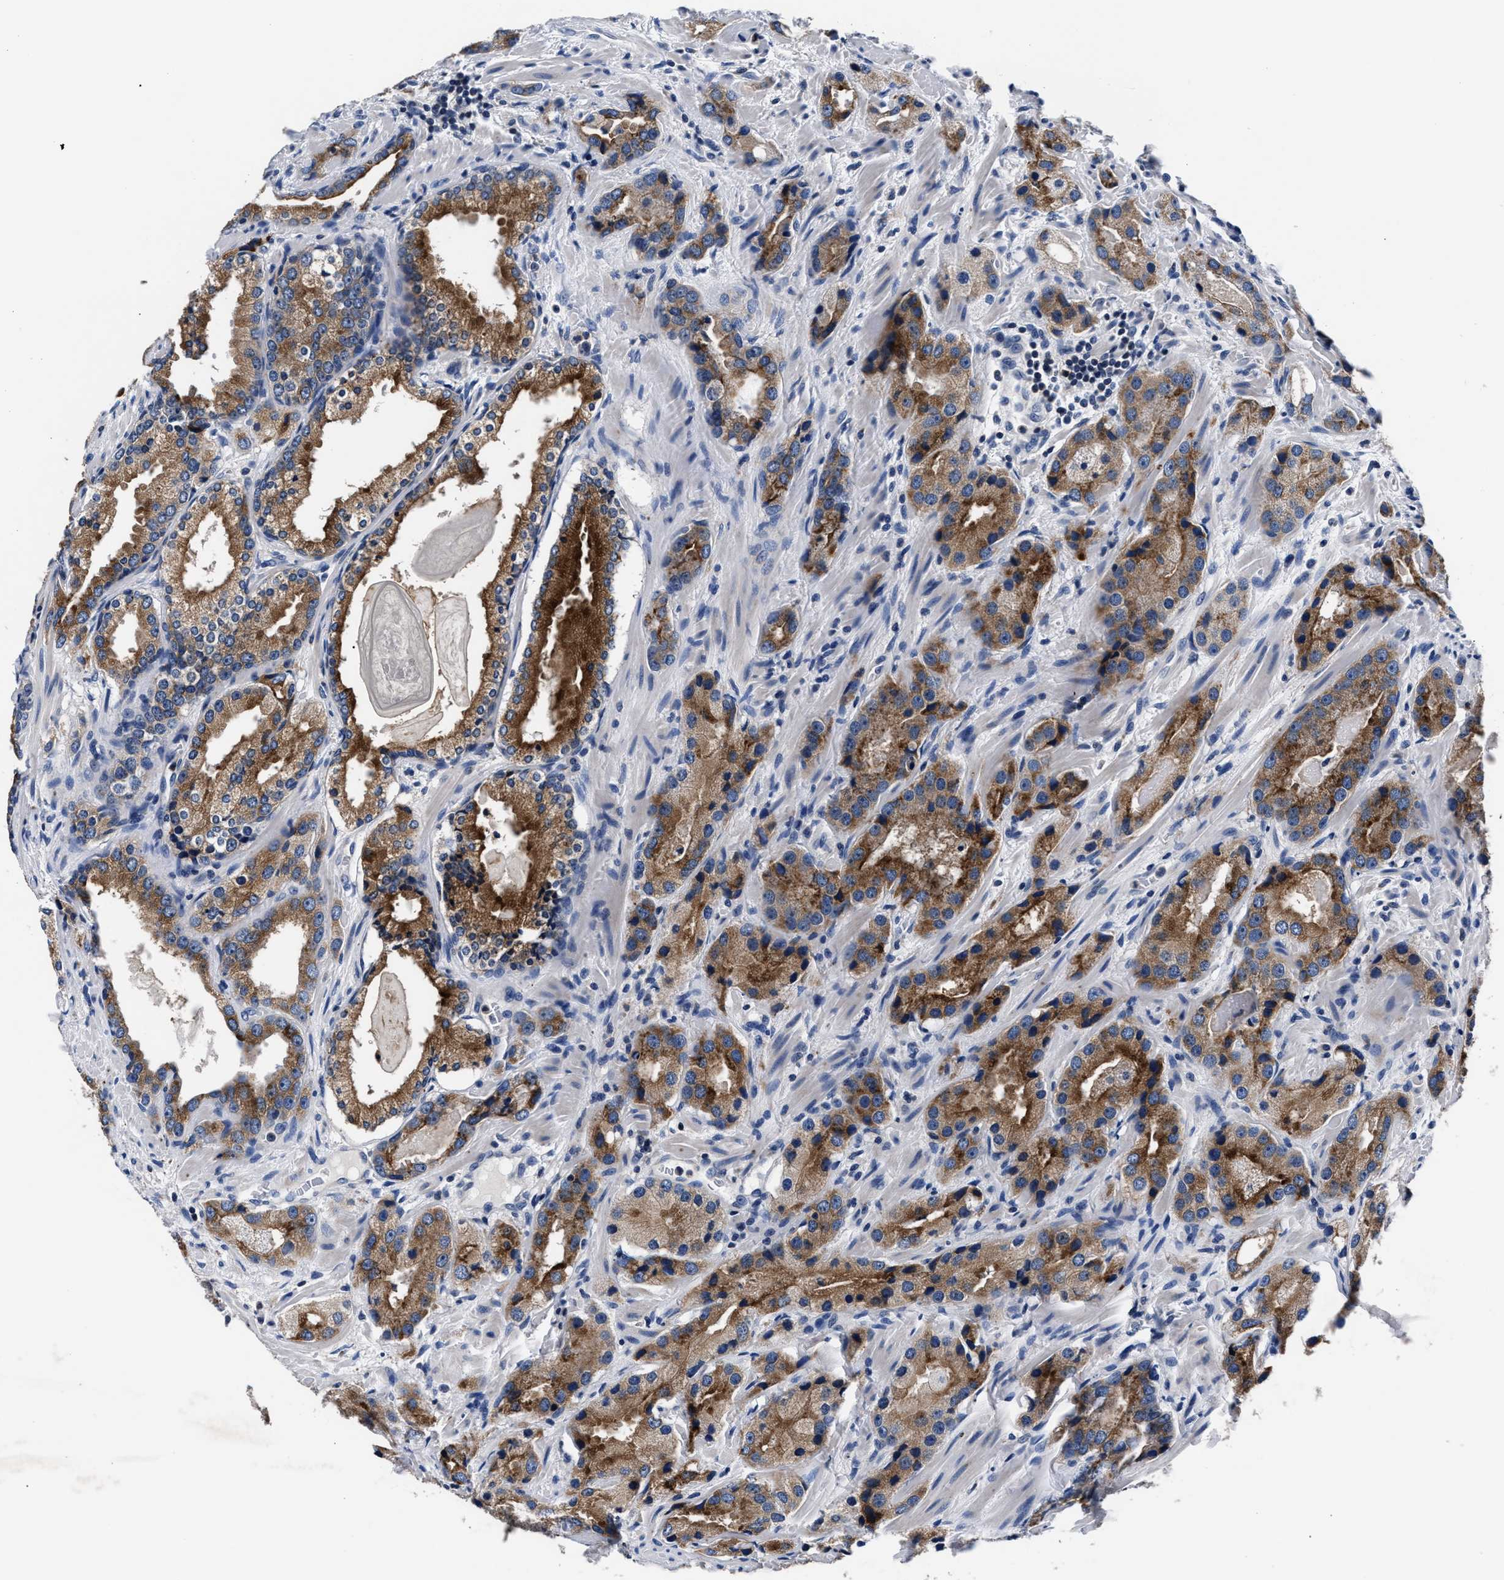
{"staining": {"intensity": "strong", "quantity": ">75%", "location": "cytoplasmic/membranous"}, "tissue": "prostate cancer", "cell_type": "Tumor cells", "image_type": "cancer", "snomed": [{"axis": "morphology", "description": "Adenocarcinoma, High grade"}, {"axis": "topography", "description": "Prostate"}], "caption": "Immunohistochemical staining of human adenocarcinoma (high-grade) (prostate) demonstrates high levels of strong cytoplasmic/membranous protein expression in about >75% of tumor cells.", "gene": "PHF24", "patient": {"sex": "male", "age": 63}}